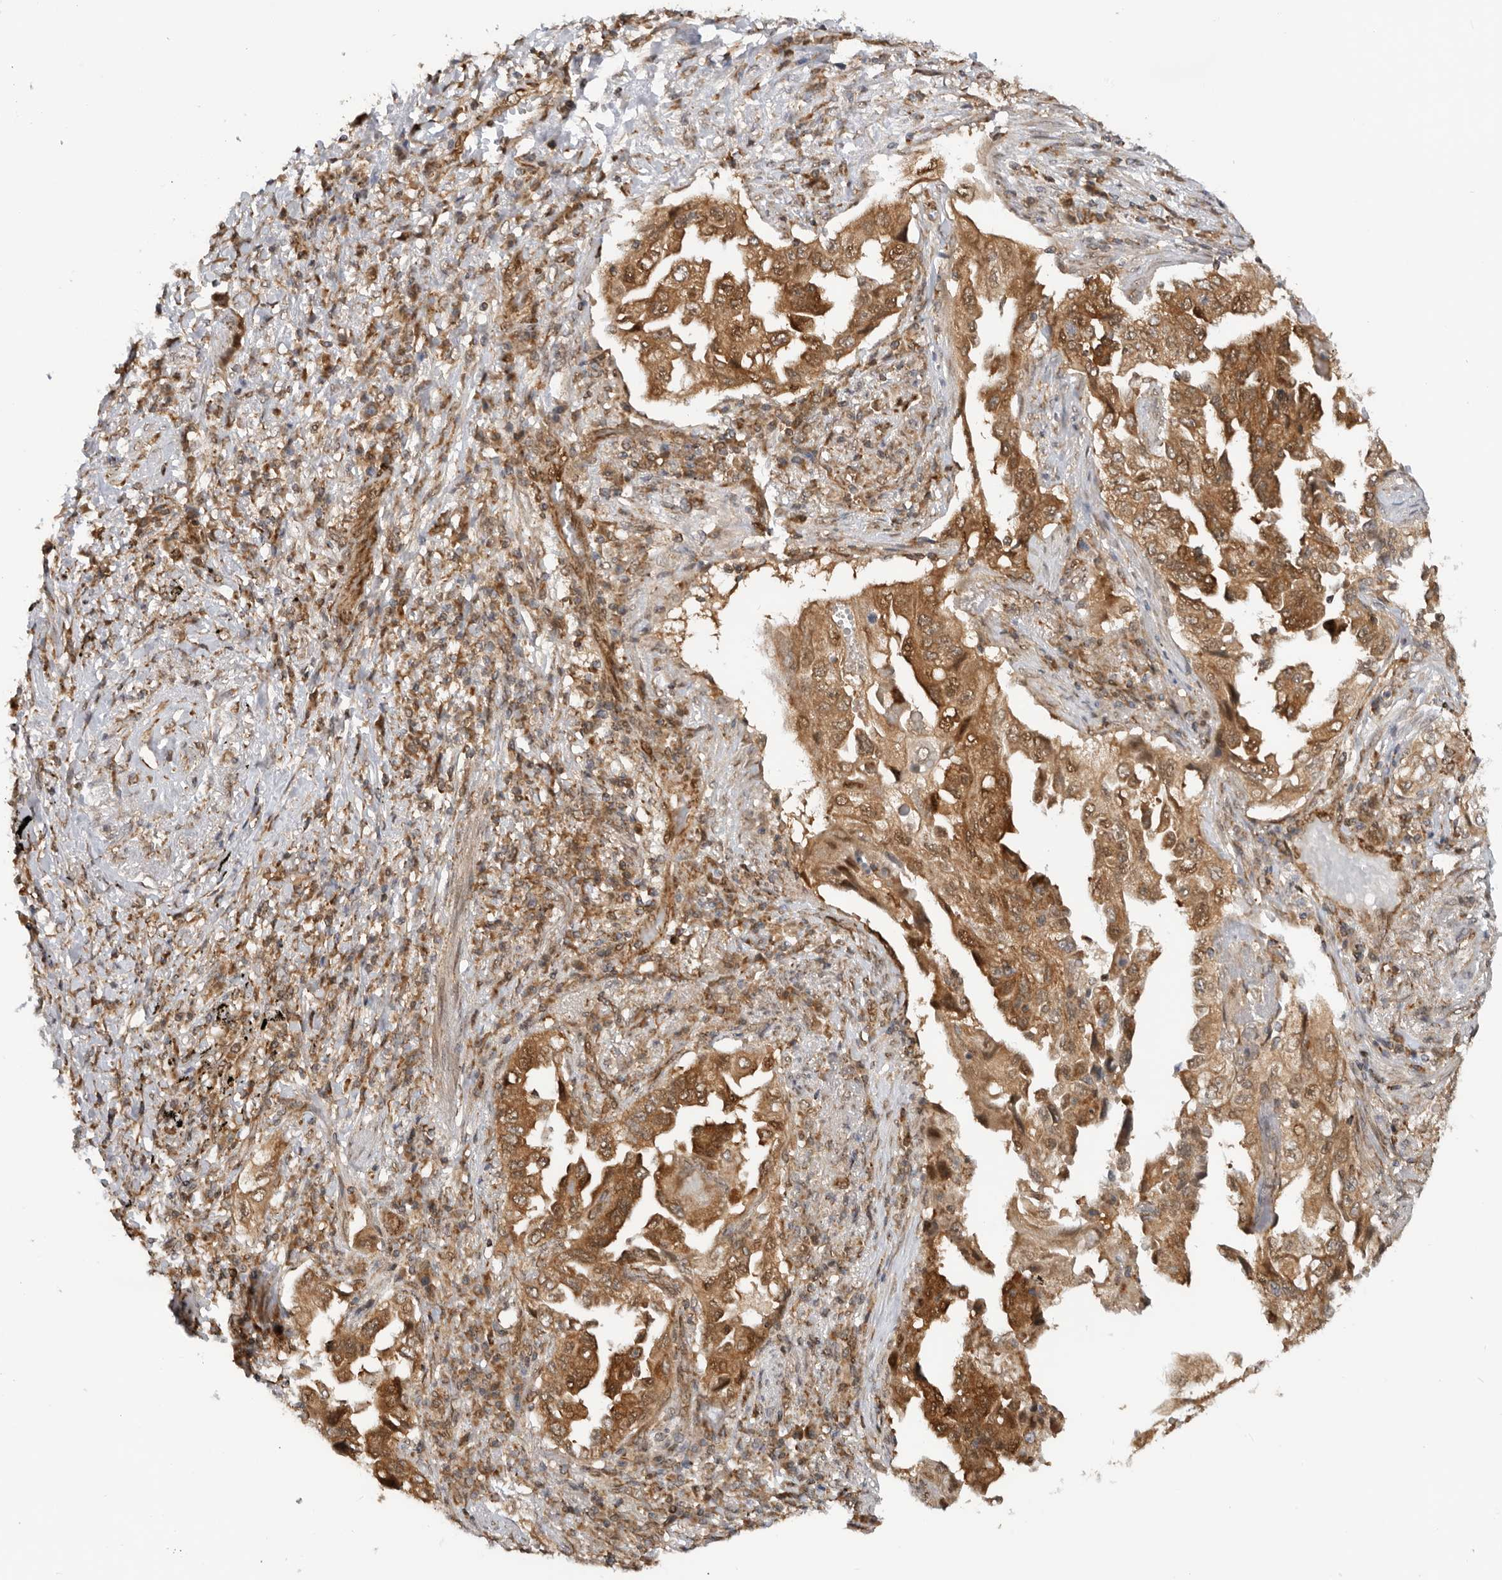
{"staining": {"intensity": "moderate", "quantity": ">75%", "location": "cytoplasmic/membranous"}, "tissue": "lung cancer", "cell_type": "Tumor cells", "image_type": "cancer", "snomed": [{"axis": "morphology", "description": "Adenocarcinoma, NOS"}, {"axis": "topography", "description": "Lung"}], "caption": "IHC staining of lung cancer (adenocarcinoma), which reveals medium levels of moderate cytoplasmic/membranous positivity in approximately >75% of tumor cells indicating moderate cytoplasmic/membranous protein positivity. The staining was performed using DAB (3,3'-diaminobenzidine) (brown) for protein detection and nuclei were counterstained in hematoxylin (blue).", "gene": "DCAF8", "patient": {"sex": "female", "age": 51}}